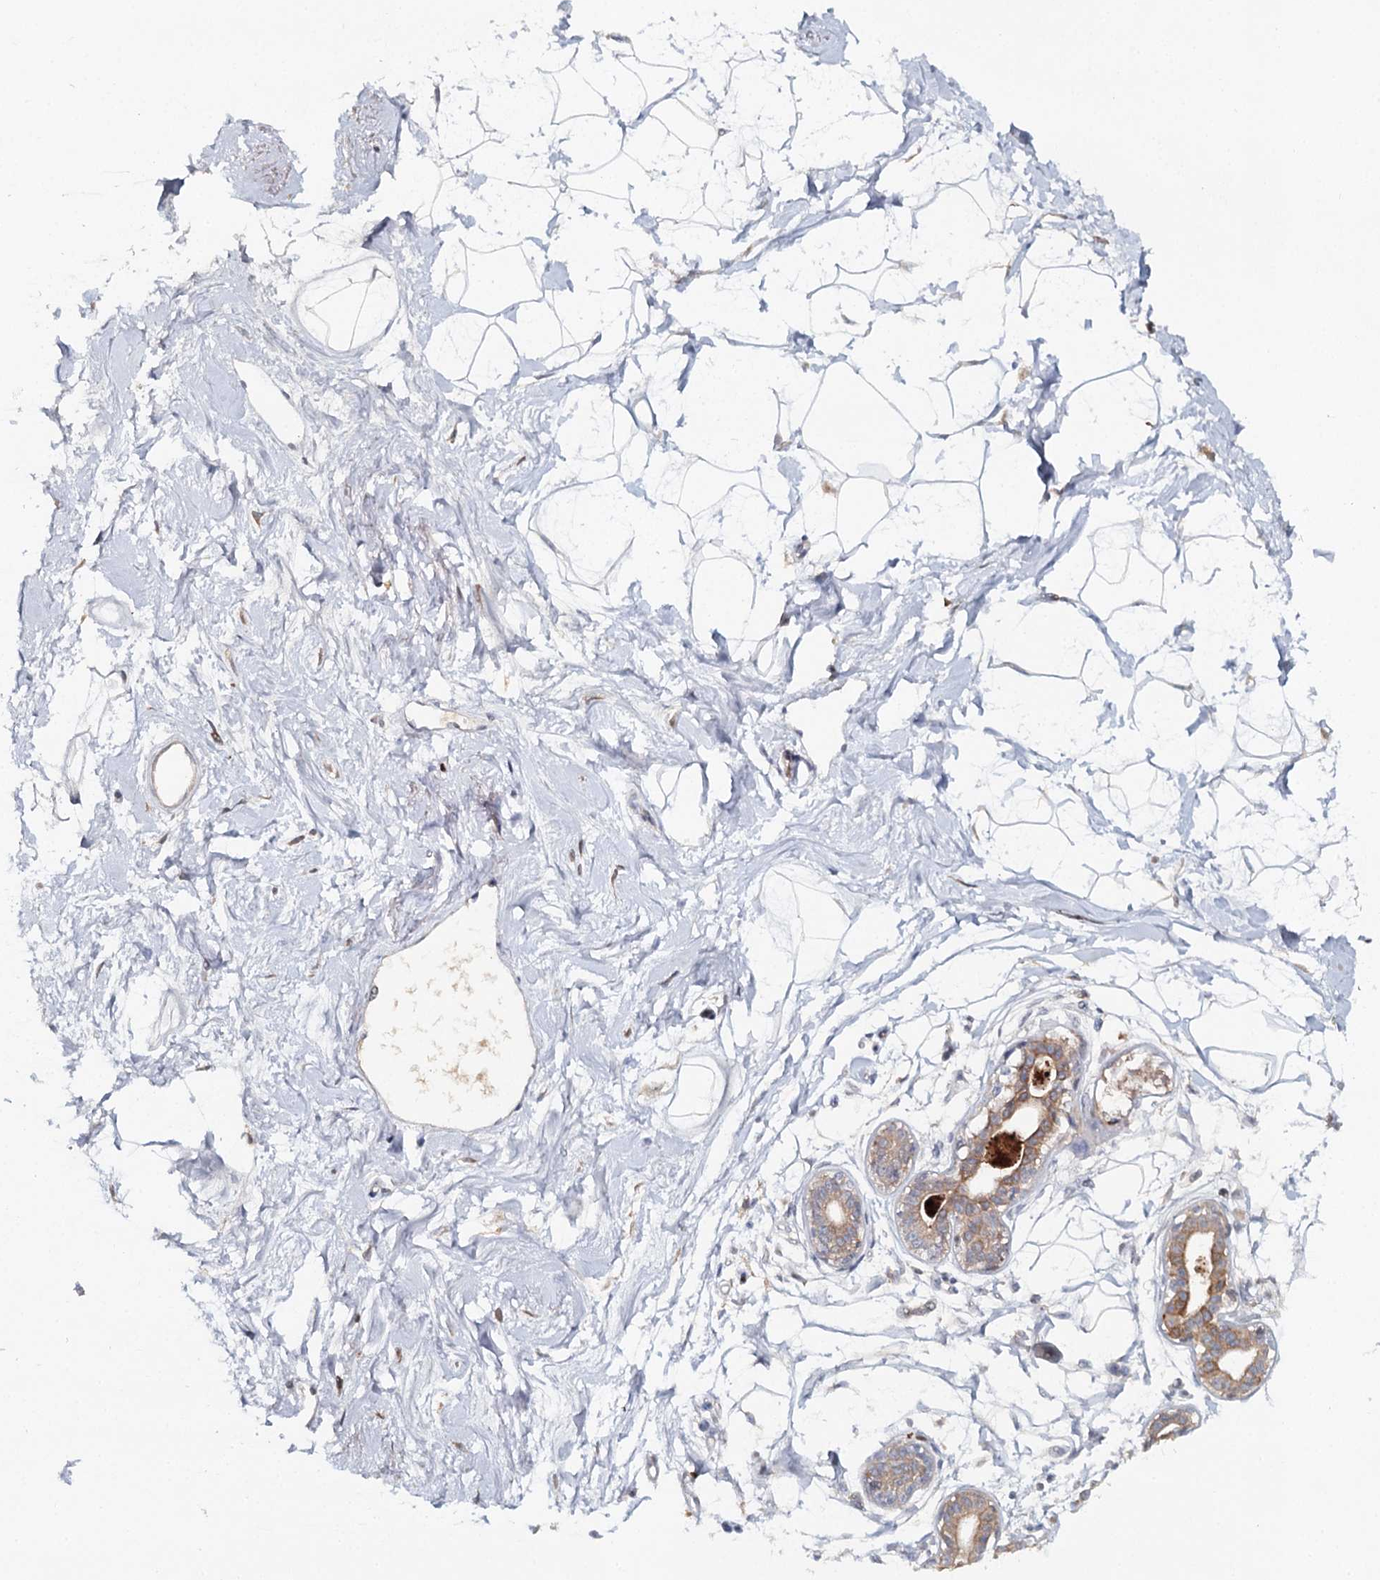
{"staining": {"intensity": "negative", "quantity": "none", "location": "none"}, "tissue": "breast", "cell_type": "Adipocytes", "image_type": "normal", "snomed": [{"axis": "morphology", "description": "Normal tissue, NOS"}, {"axis": "topography", "description": "Breast"}], "caption": "Breast stained for a protein using IHC demonstrates no positivity adipocytes.", "gene": "SLC41A2", "patient": {"sex": "female", "age": 45}}